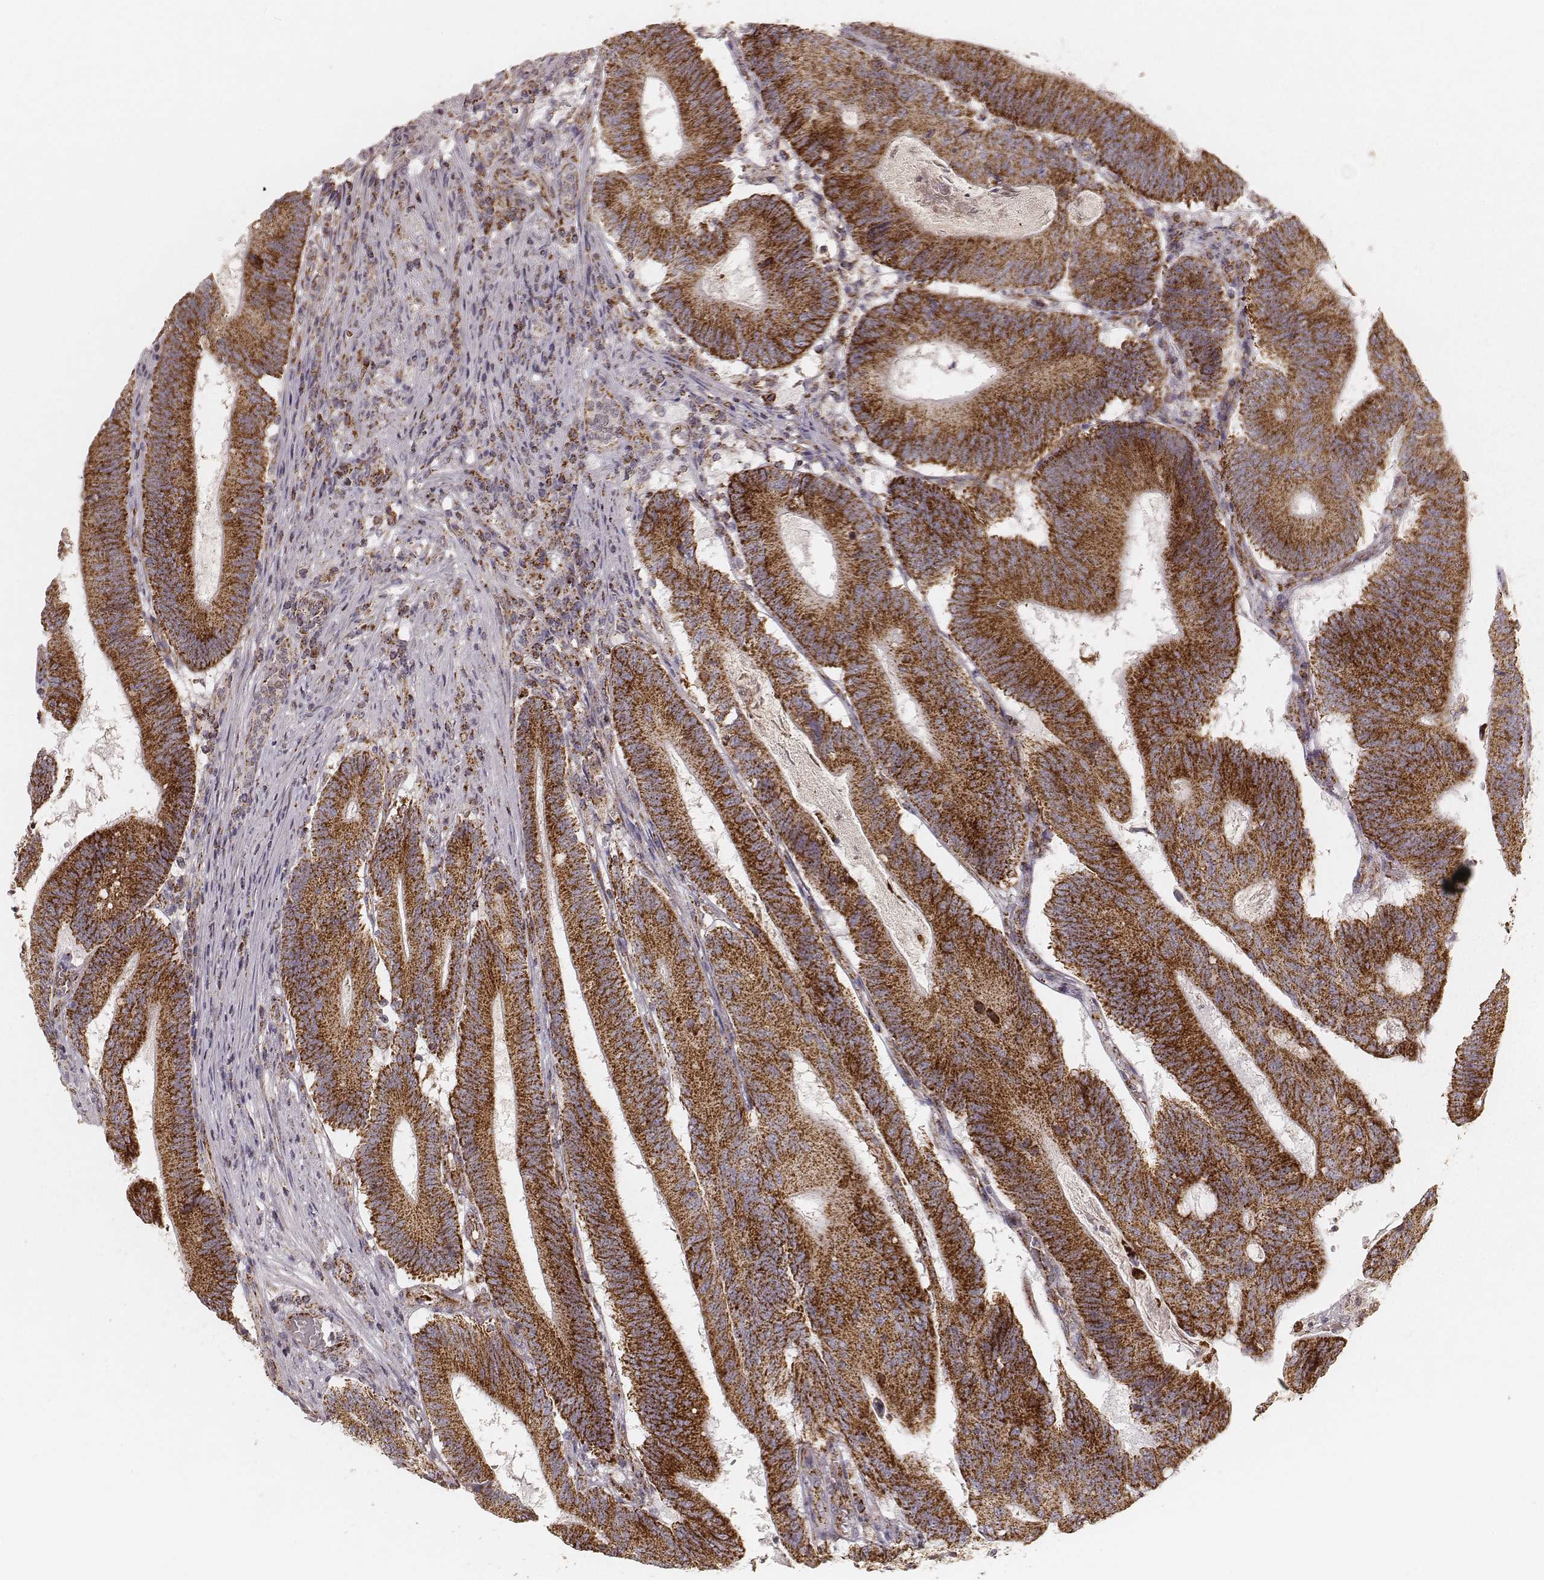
{"staining": {"intensity": "strong", "quantity": ">75%", "location": "cytoplasmic/membranous"}, "tissue": "colorectal cancer", "cell_type": "Tumor cells", "image_type": "cancer", "snomed": [{"axis": "morphology", "description": "Adenocarcinoma, NOS"}, {"axis": "topography", "description": "Colon"}], "caption": "Immunohistochemical staining of human colorectal cancer reveals strong cytoplasmic/membranous protein expression in approximately >75% of tumor cells. The staining is performed using DAB brown chromogen to label protein expression. The nuclei are counter-stained blue using hematoxylin.", "gene": "CS", "patient": {"sex": "female", "age": 70}}